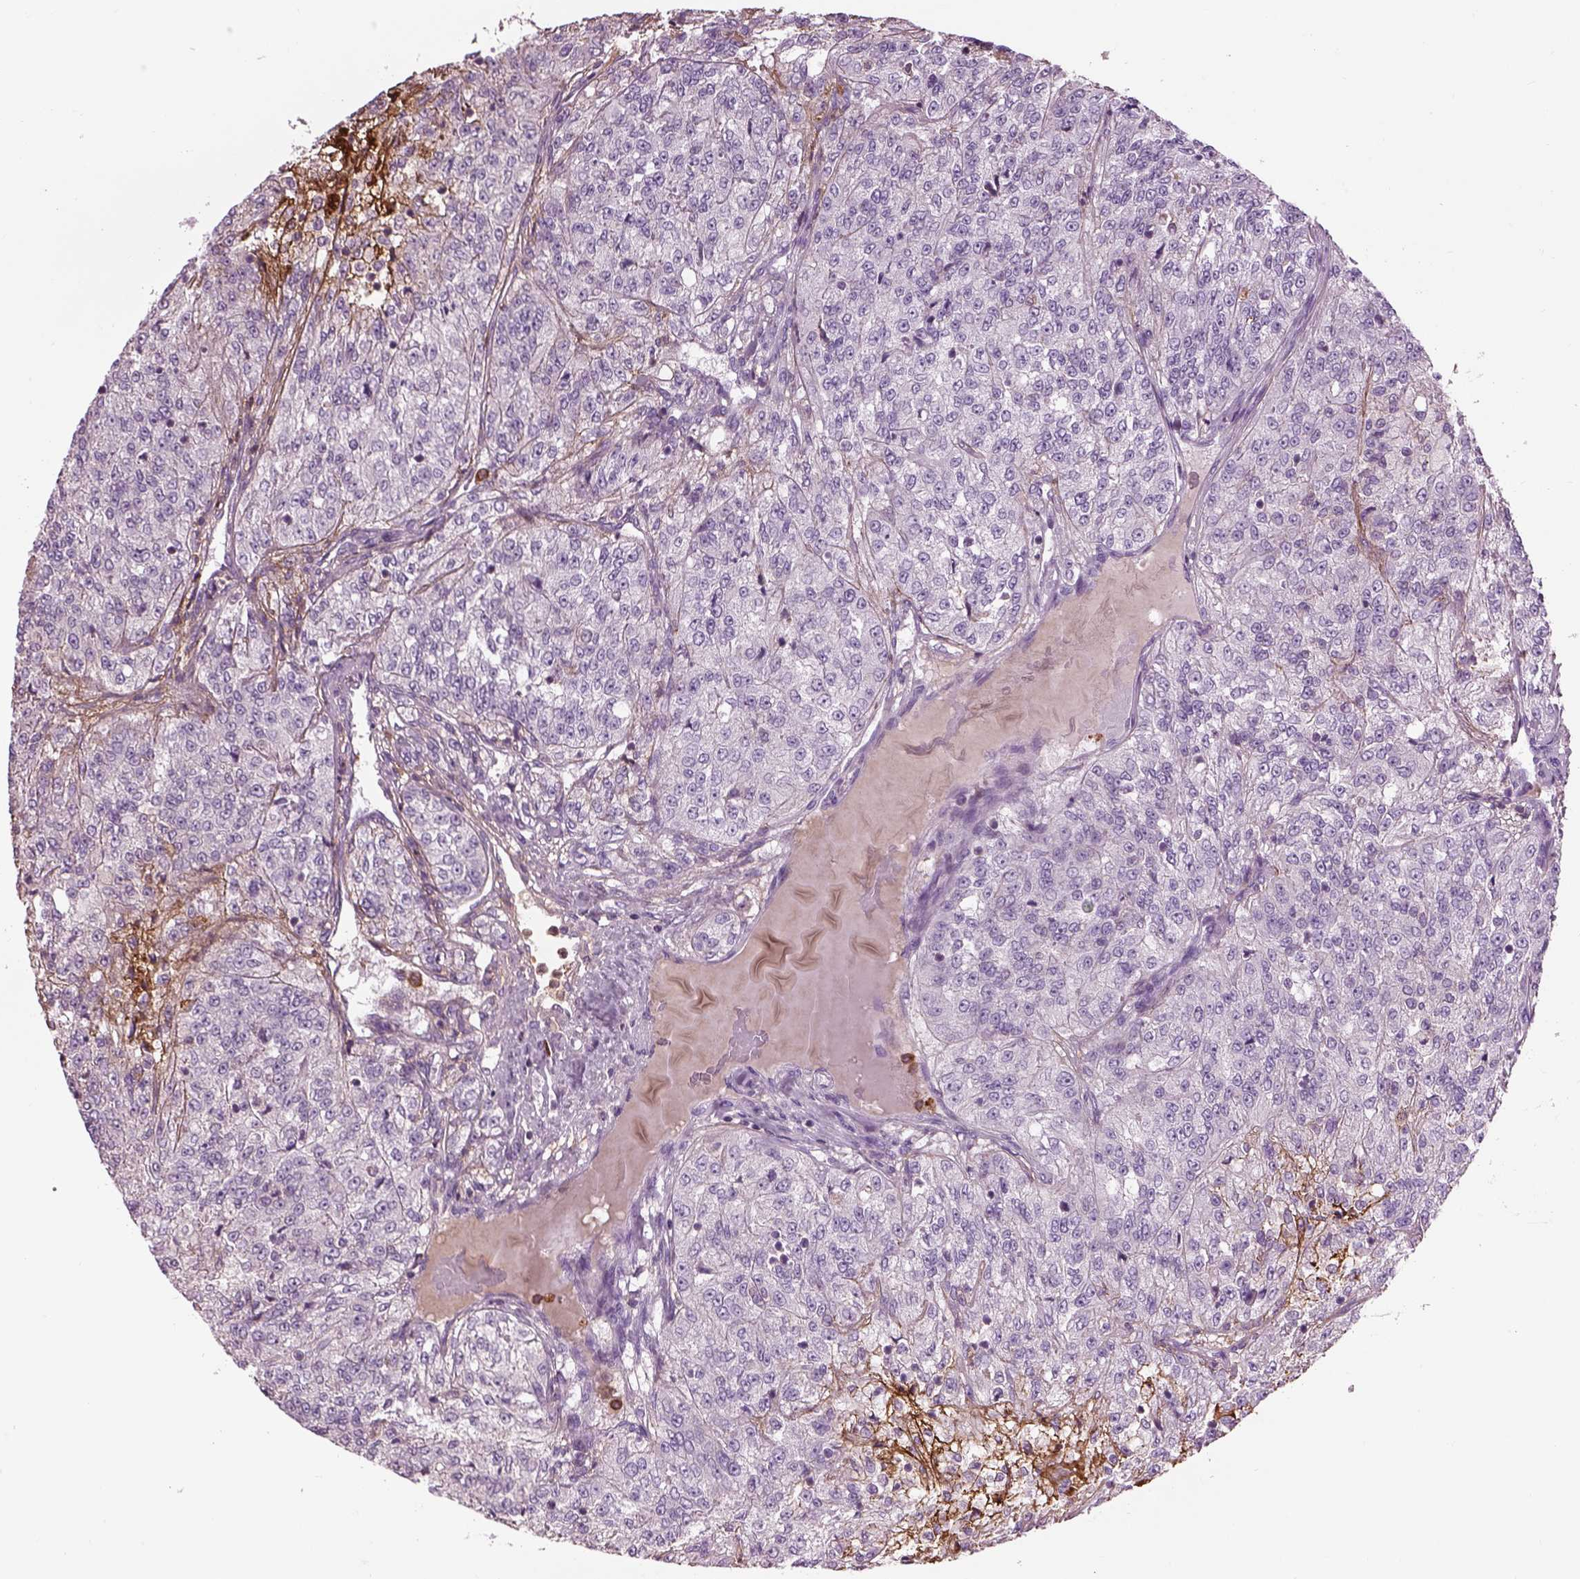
{"staining": {"intensity": "negative", "quantity": "none", "location": "none"}, "tissue": "renal cancer", "cell_type": "Tumor cells", "image_type": "cancer", "snomed": [{"axis": "morphology", "description": "Adenocarcinoma, NOS"}, {"axis": "topography", "description": "Kidney"}], "caption": "This is a image of immunohistochemistry (IHC) staining of adenocarcinoma (renal), which shows no positivity in tumor cells.", "gene": "EMILIN2", "patient": {"sex": "female", "age": 63}}